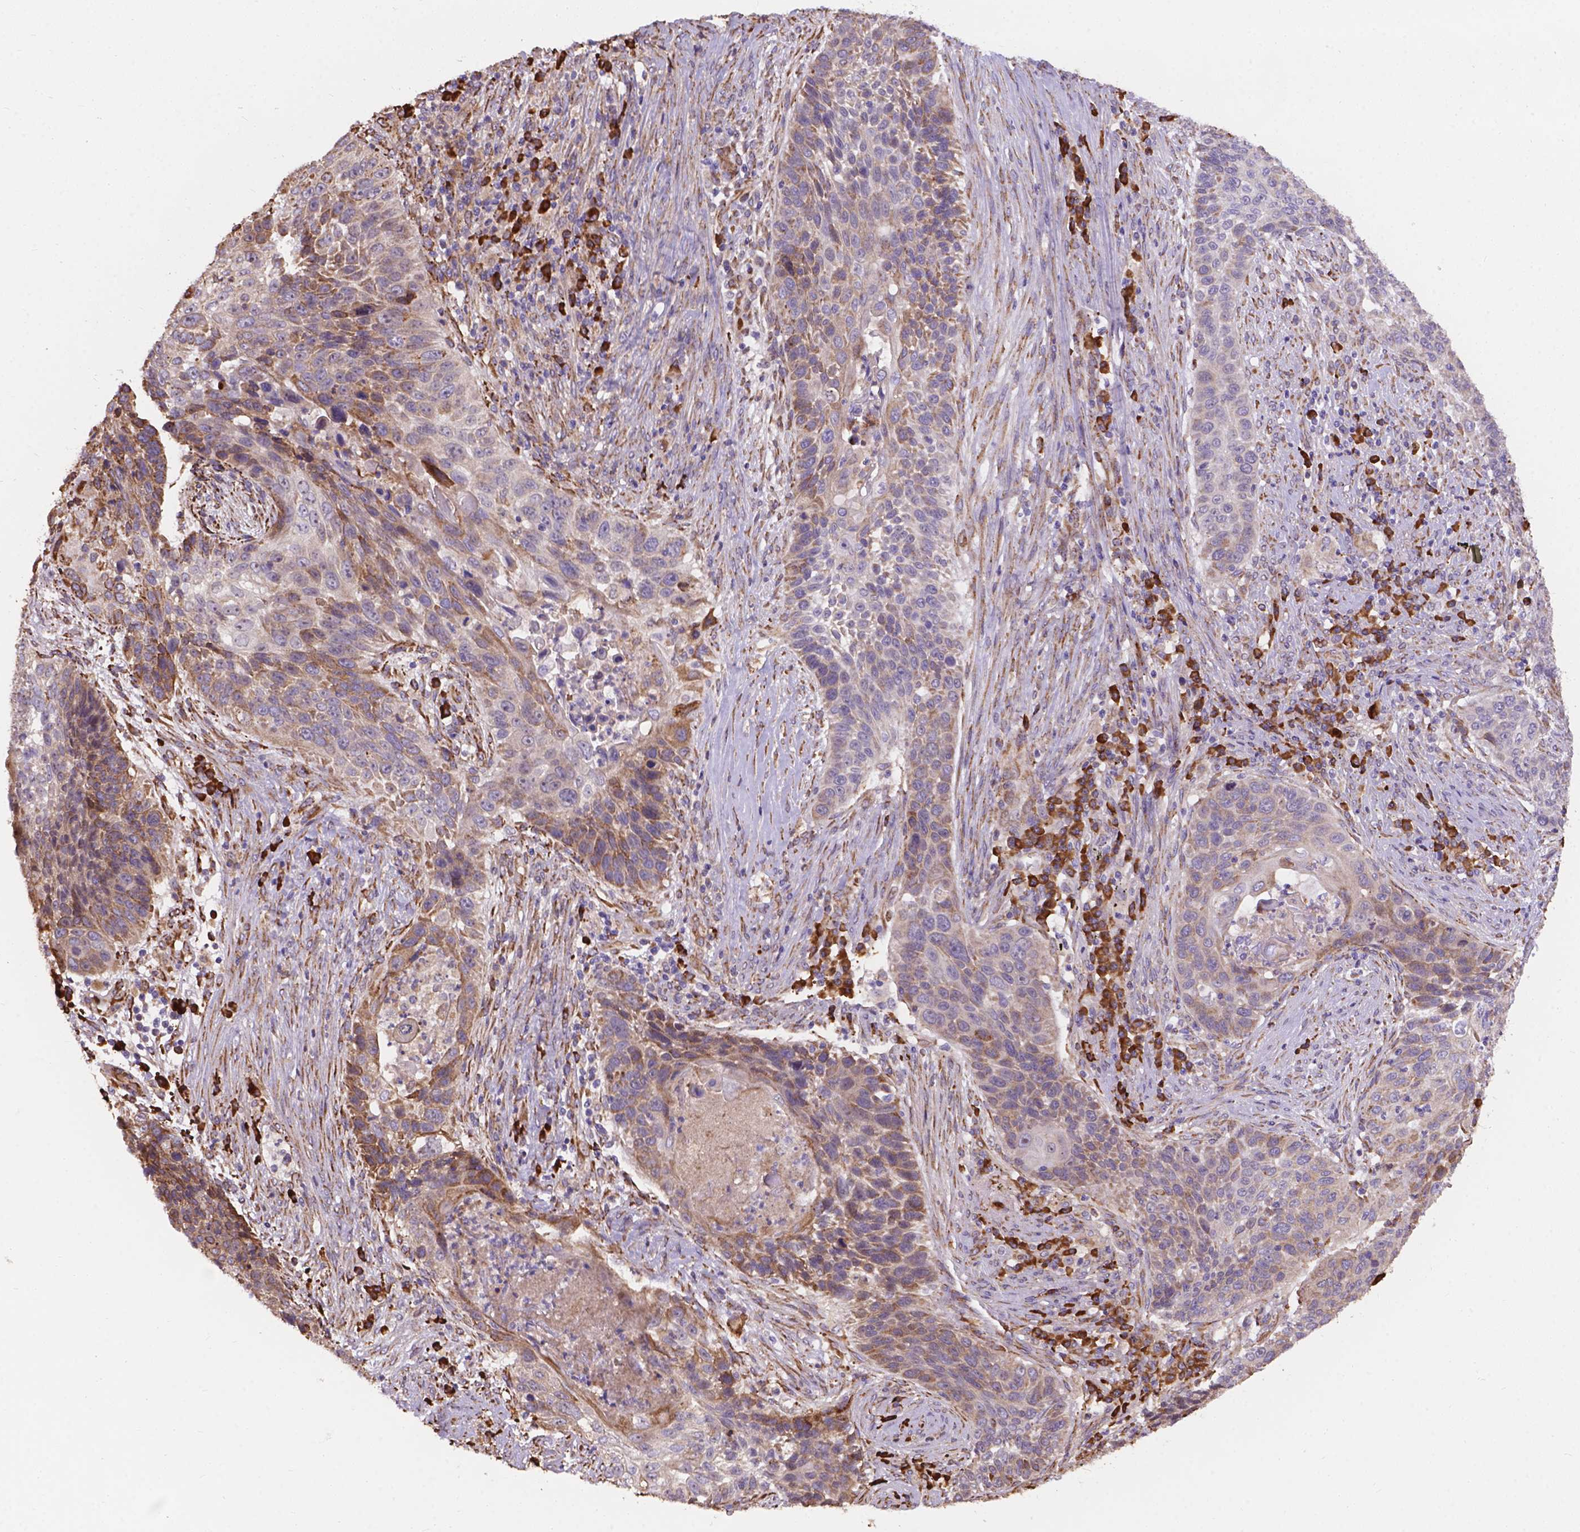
{"staining": {"intensity": "moderate", "quantity": "<25%", "location": "cytoplasmic/membranous"}, "tissue": "lung cancer", "cell_type": "Tumor cells", "image_type": "cancer", "snomed": [{"axis": "morphology", "description": "Squamous cell carcinoma, NOS"}, {"axis": "morphology", "description": "Squamous cell carcinoma, metastatic, NOS"}, {"axis": "topography", "description": "Lung"}, {"axis": "topography", "description": "Pleura, NOS"}], "caption": "Lung cancer (metastatic squamous cell carcinoma) stained for a protein (brown) exhibits moderate cytoplasmic/membranous positive expression in about <25% of tumor cells.", "gene": "IPO11", "patient": {"sex": "male", "age": 72}}